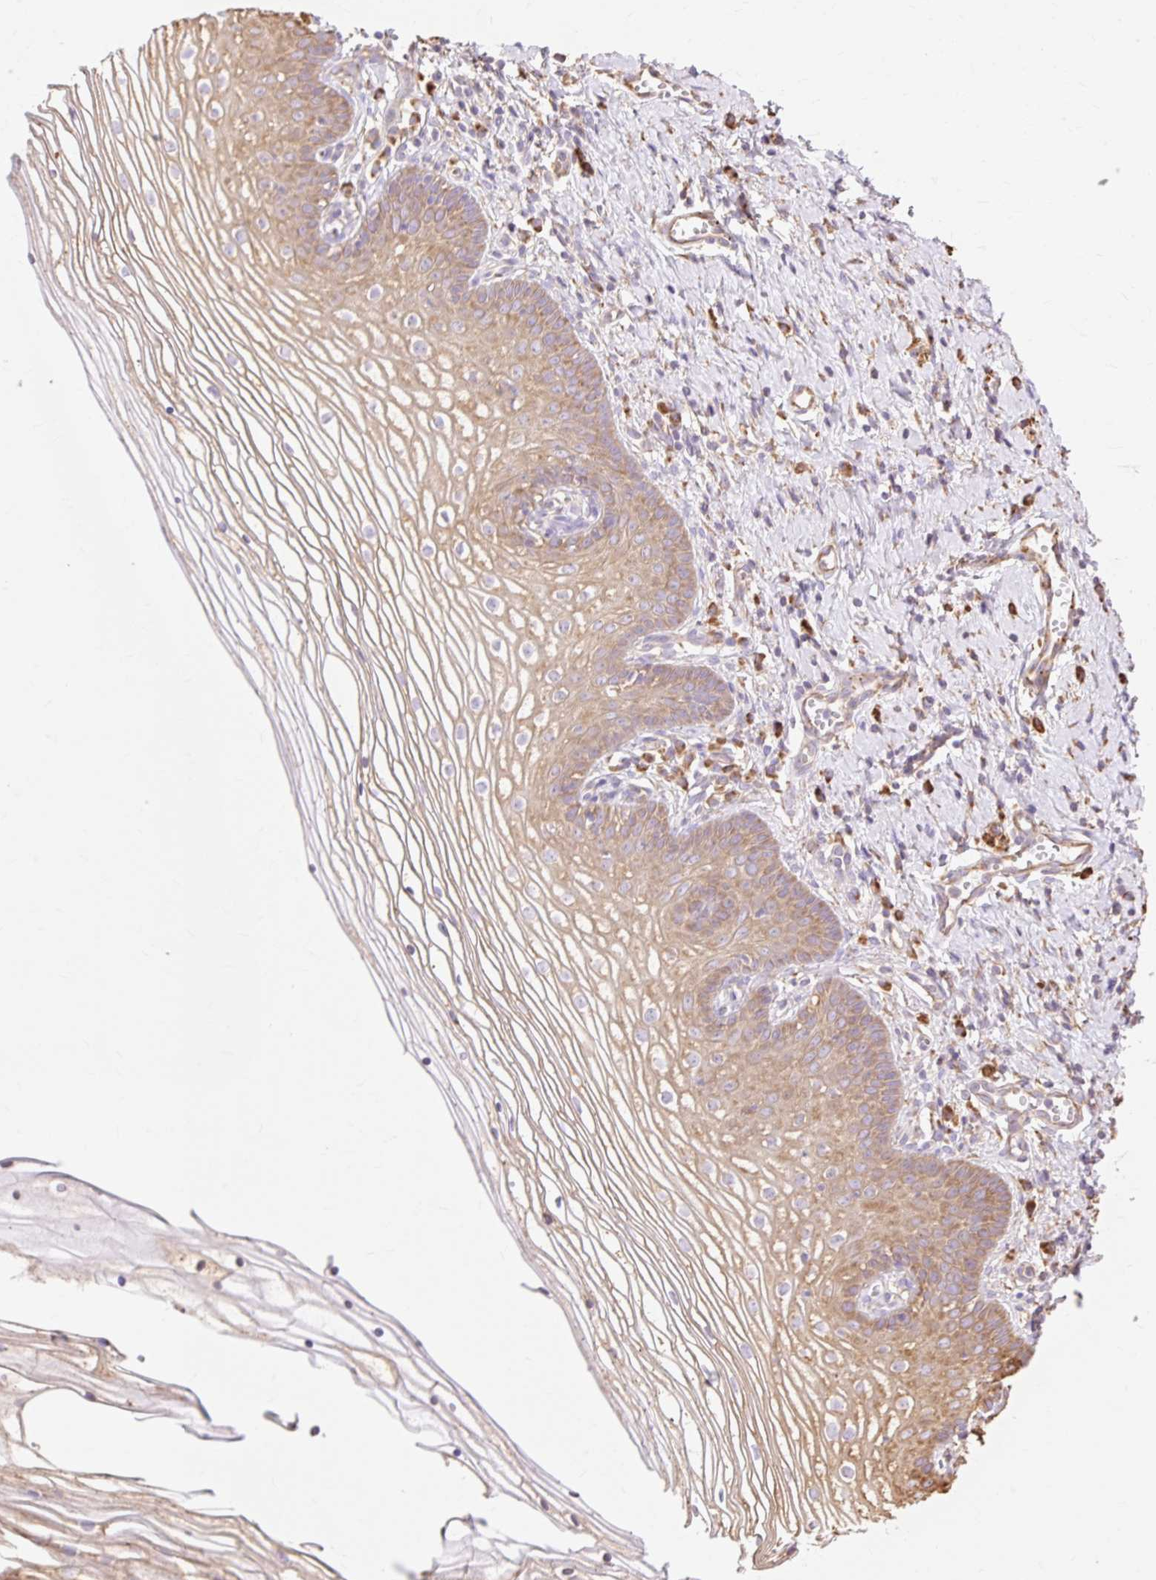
{"staining": {"intensity": "moderate", "quantity": ">75%", "location": "cytoplasmic/membranous"}, "tissue": "vagina", "cell_type": "Squamous epithelial cells", "image_type": "normal", "snomed": [{"axis": "morphology", "description": "Normal tissue, NOS"}, {"axis": "topography", "description": "Vagina"}], "caption": "IHC micrograph of normal human vagina stained for a protein (brown), which displays medium levels of moderate cytoplasmic/membranous positivity in about >75% of squamous epithelial cells.", "gene": "ENSG00000260836", "patient": {"sex": "female", "age": 56}}